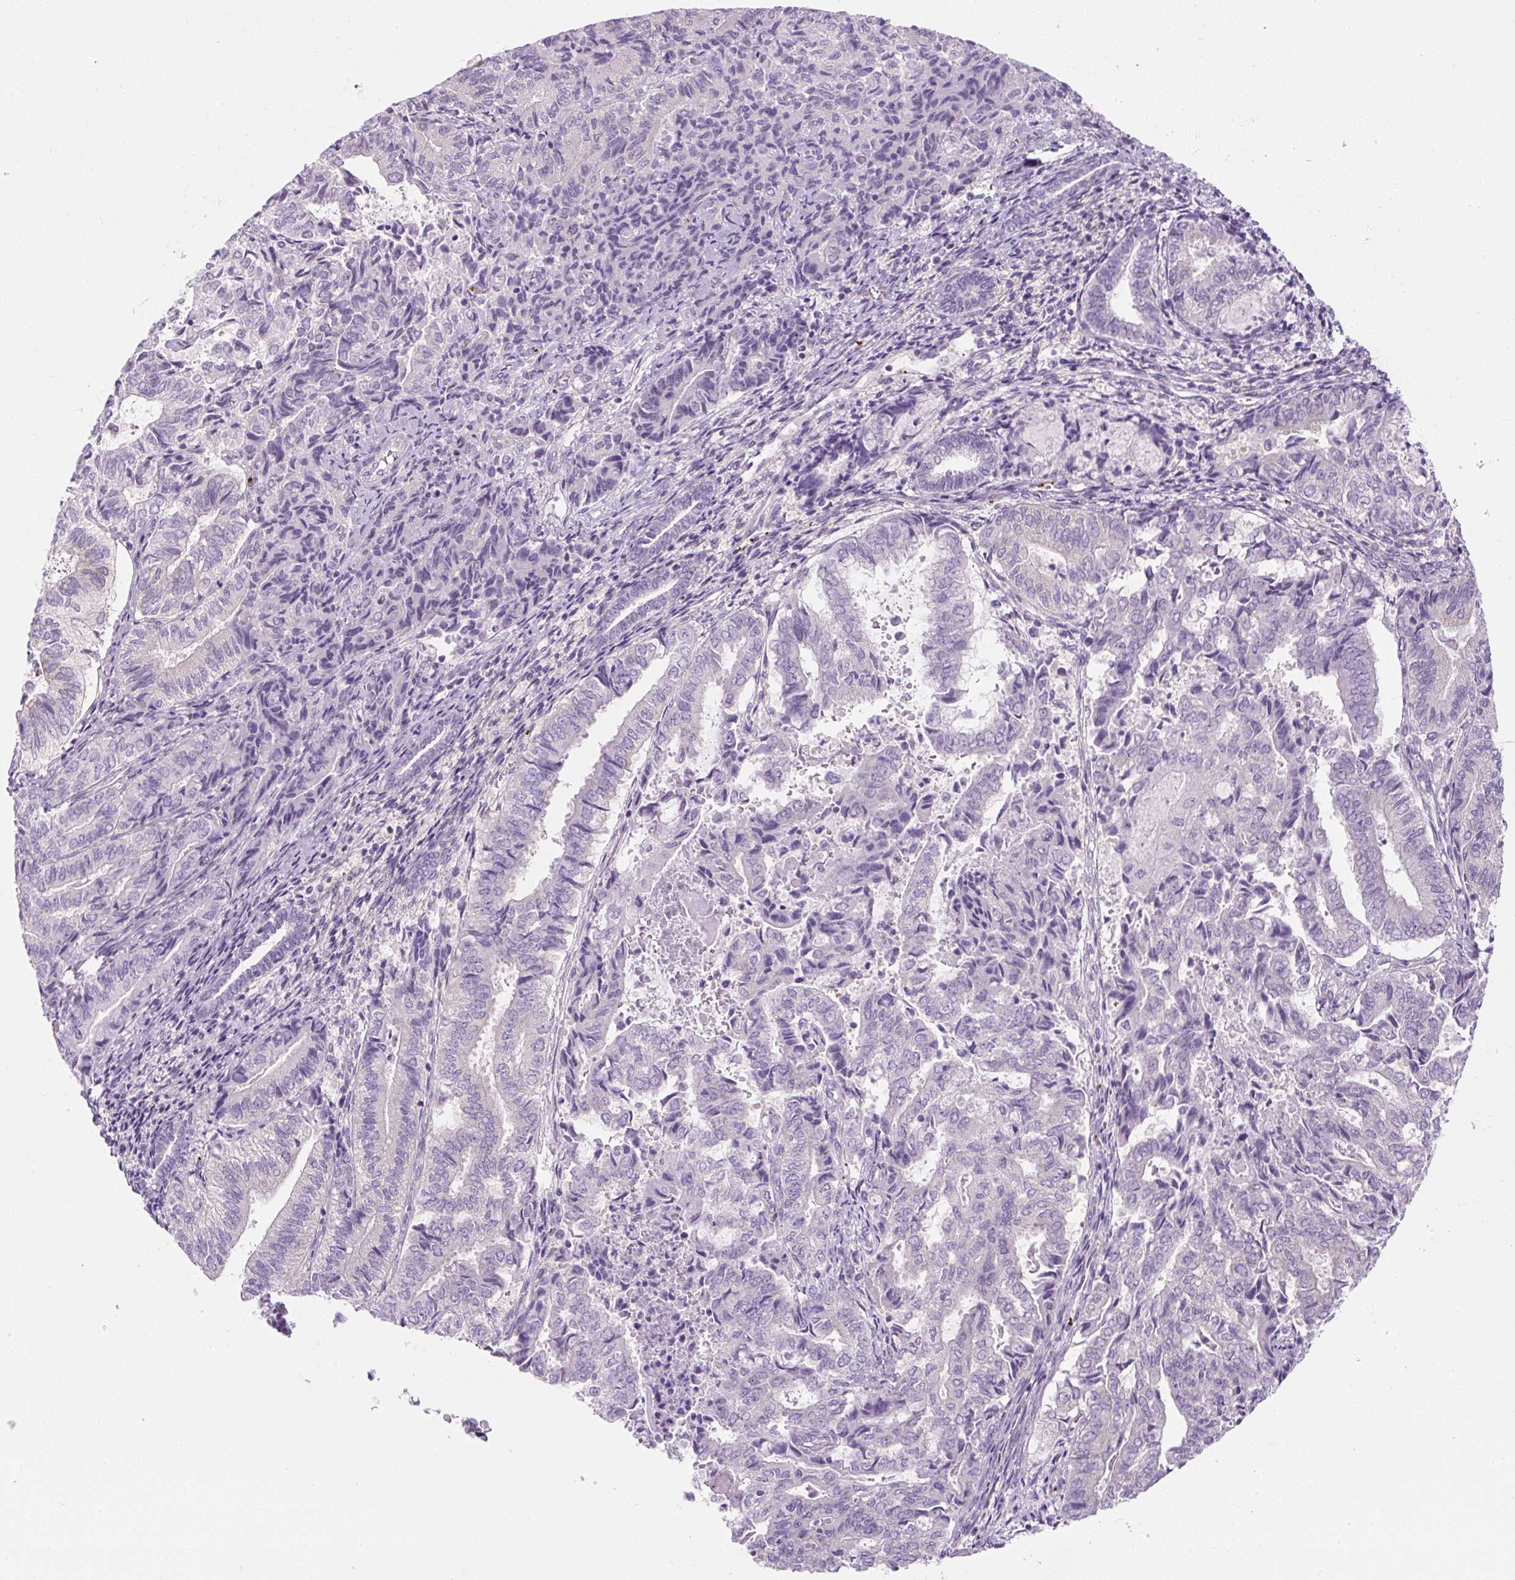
{"staining": {"intensity": "negative", "quantity": "none", "location": "none"}, "tissue": "endometrial cancer", "cell_type": "Tumor cells", "image_type": "cancer", "snomed": [{"axis": "morphology", "description": "Adenocarcinoma, NOS"}, {"axis": "topography", "description": "Endometrium"}], "caption": "Tumor cells are negative for brown protein staining in endometrial cancer.", "gene": "PF4V1", "patient": {"sex": "female", "age": 80}}